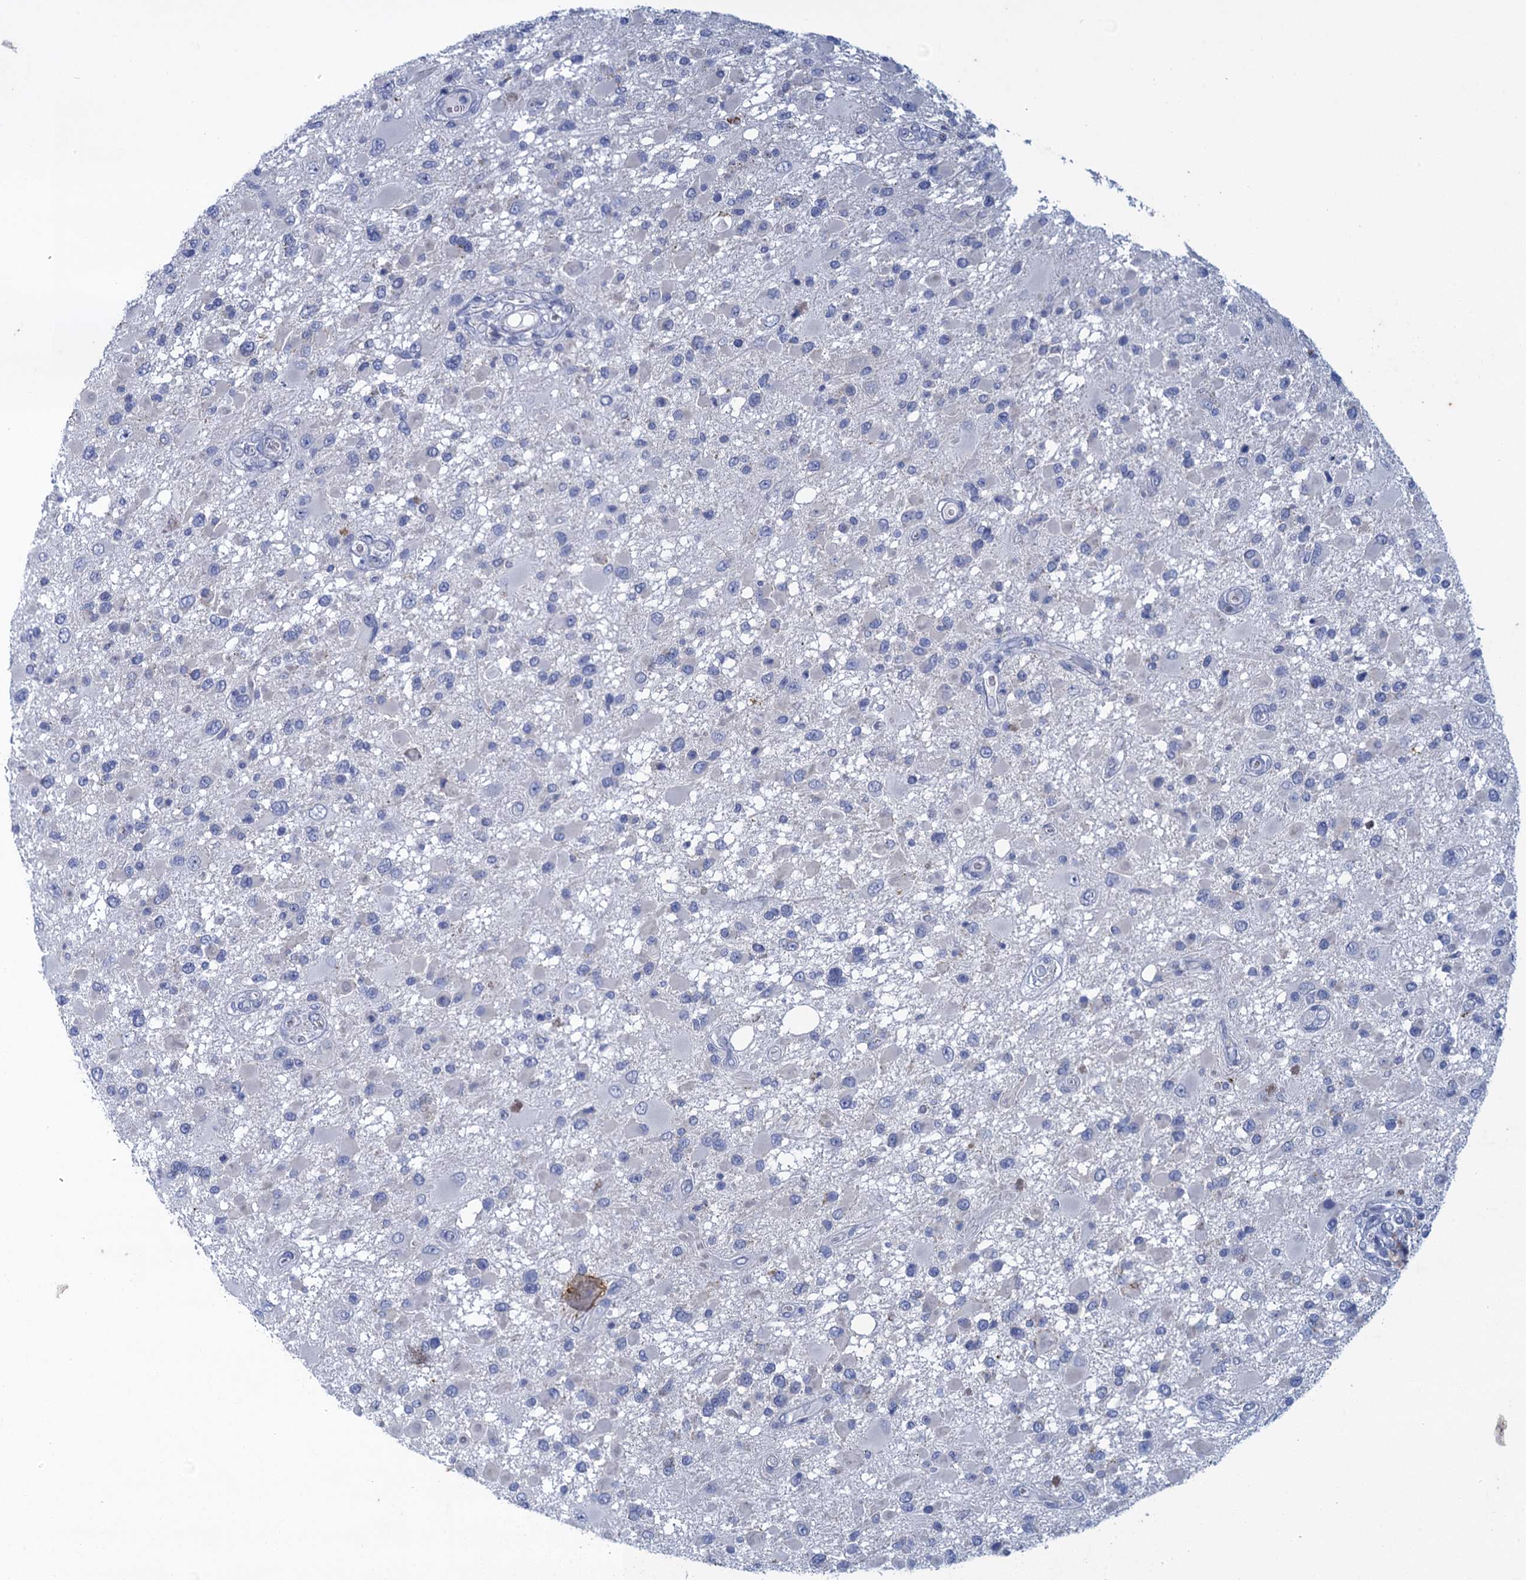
{"staining": {"intensity": "negative", "quantity": "none", "location": "none"}, "tissue": "glioma", "cell_type": "Tumor cells", "image_type": "cancer", "snomed": [{"axis": "morphology", "description": "Glioma, malignant, High grade"}, {"axis": "topography", "description": "Brain"}], "caption": "This is a micrograph of IHC staining of malignant glioma (high-grade), which shows no expression in tumor cells.", "gene": "SCEL", "patient": {"sex": "male", "age": 53}}